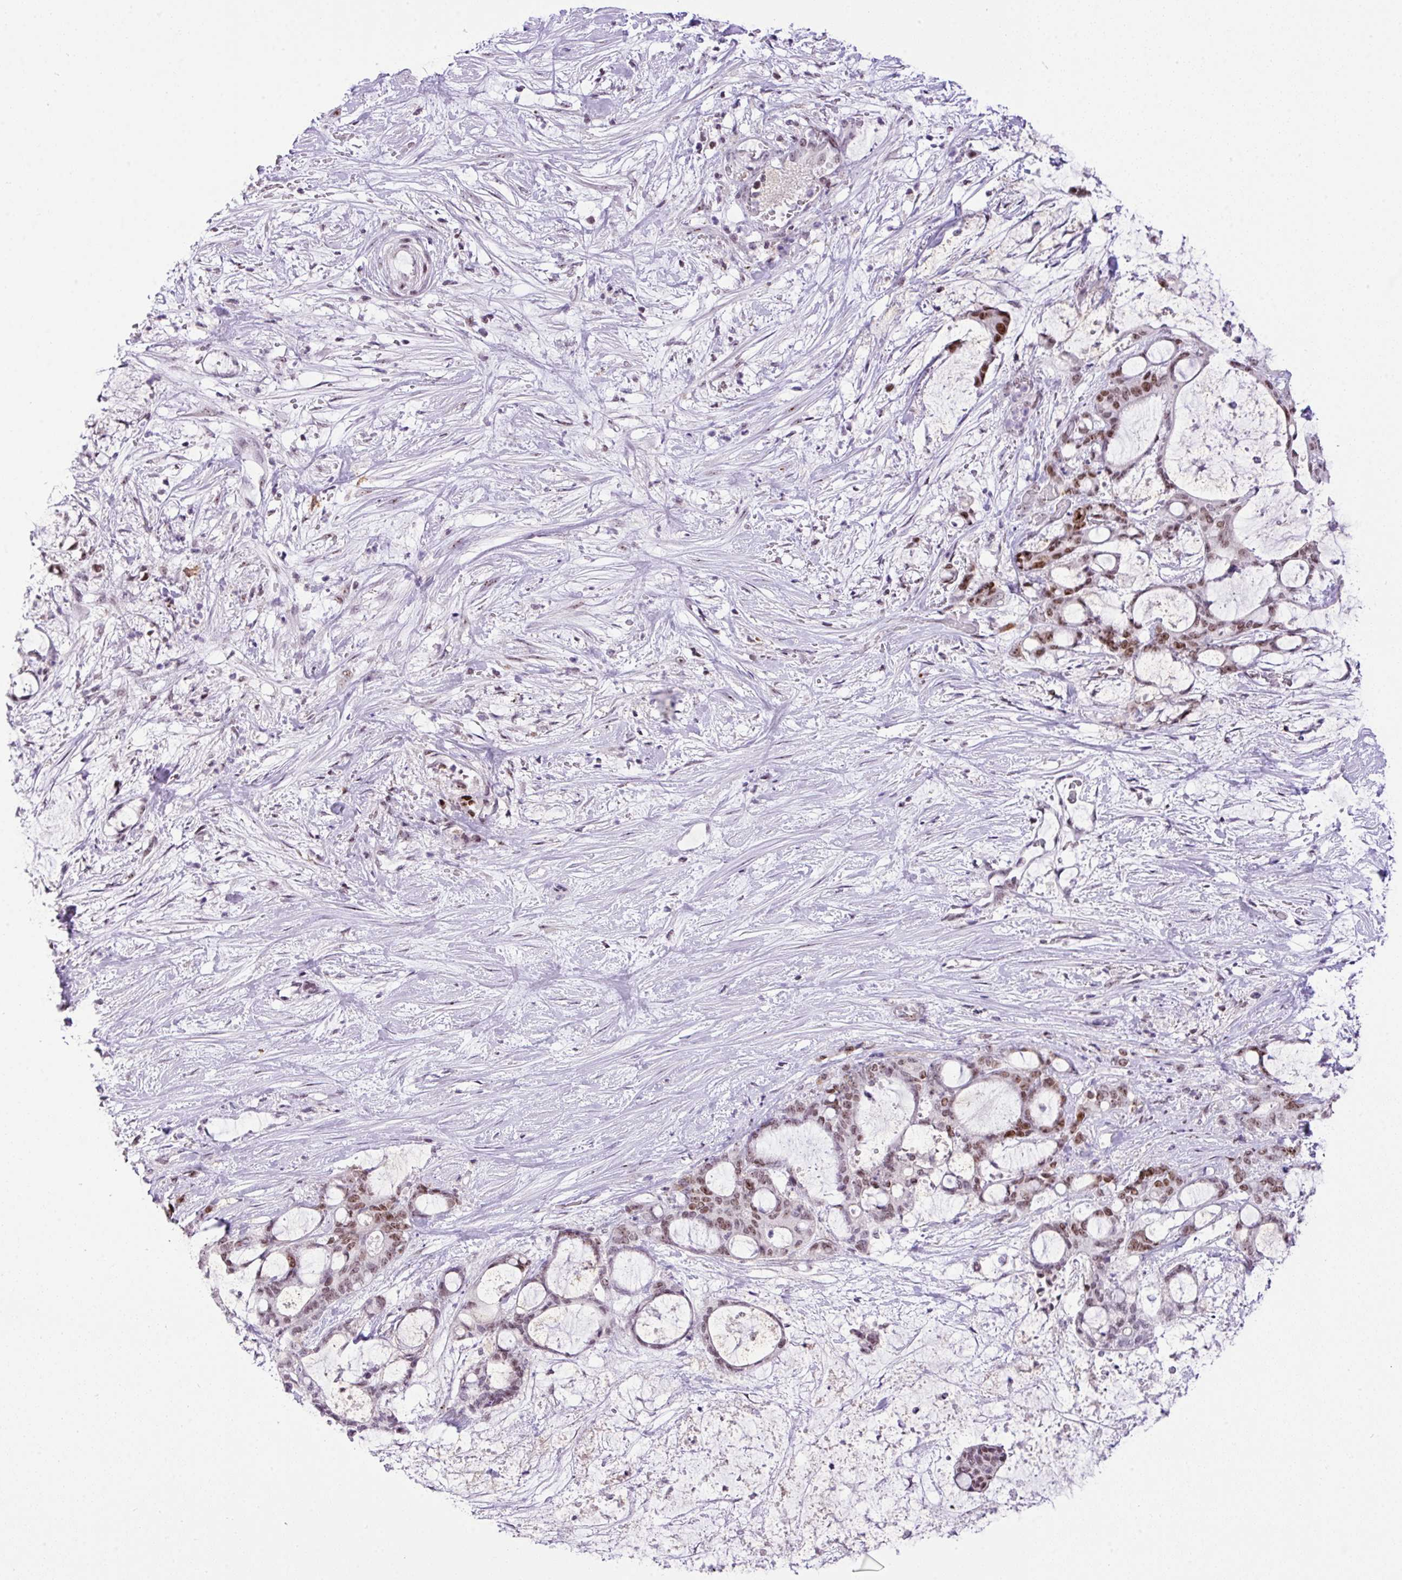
{"staining": {"intensity": "moderate", "quantity": ">75%", "location": "nuclear"}, "tissue": "liver cancer", "cell_type": "Tumor cells", "image_type": "cancer", "snomed": [{"axis": "morphology", "description": "Normal tissue, NOS"}, {"axis": "morphology", "description": "Cholangiocarcinoma"}, {"axis": "topography", "description": "Liver"}, {"axis": "topography", "description": "Peripheral nerve tissue"}], "caption": "Immunohistochemical staining of human liver cancer displays moderate nuclear protein positivity in about >75% of tumor cells. (brown staining indicates protein expression, while blue staining denotes nuclei).", "gene": "CCDC137", "patient": {"sex": "female", "age": 73}}